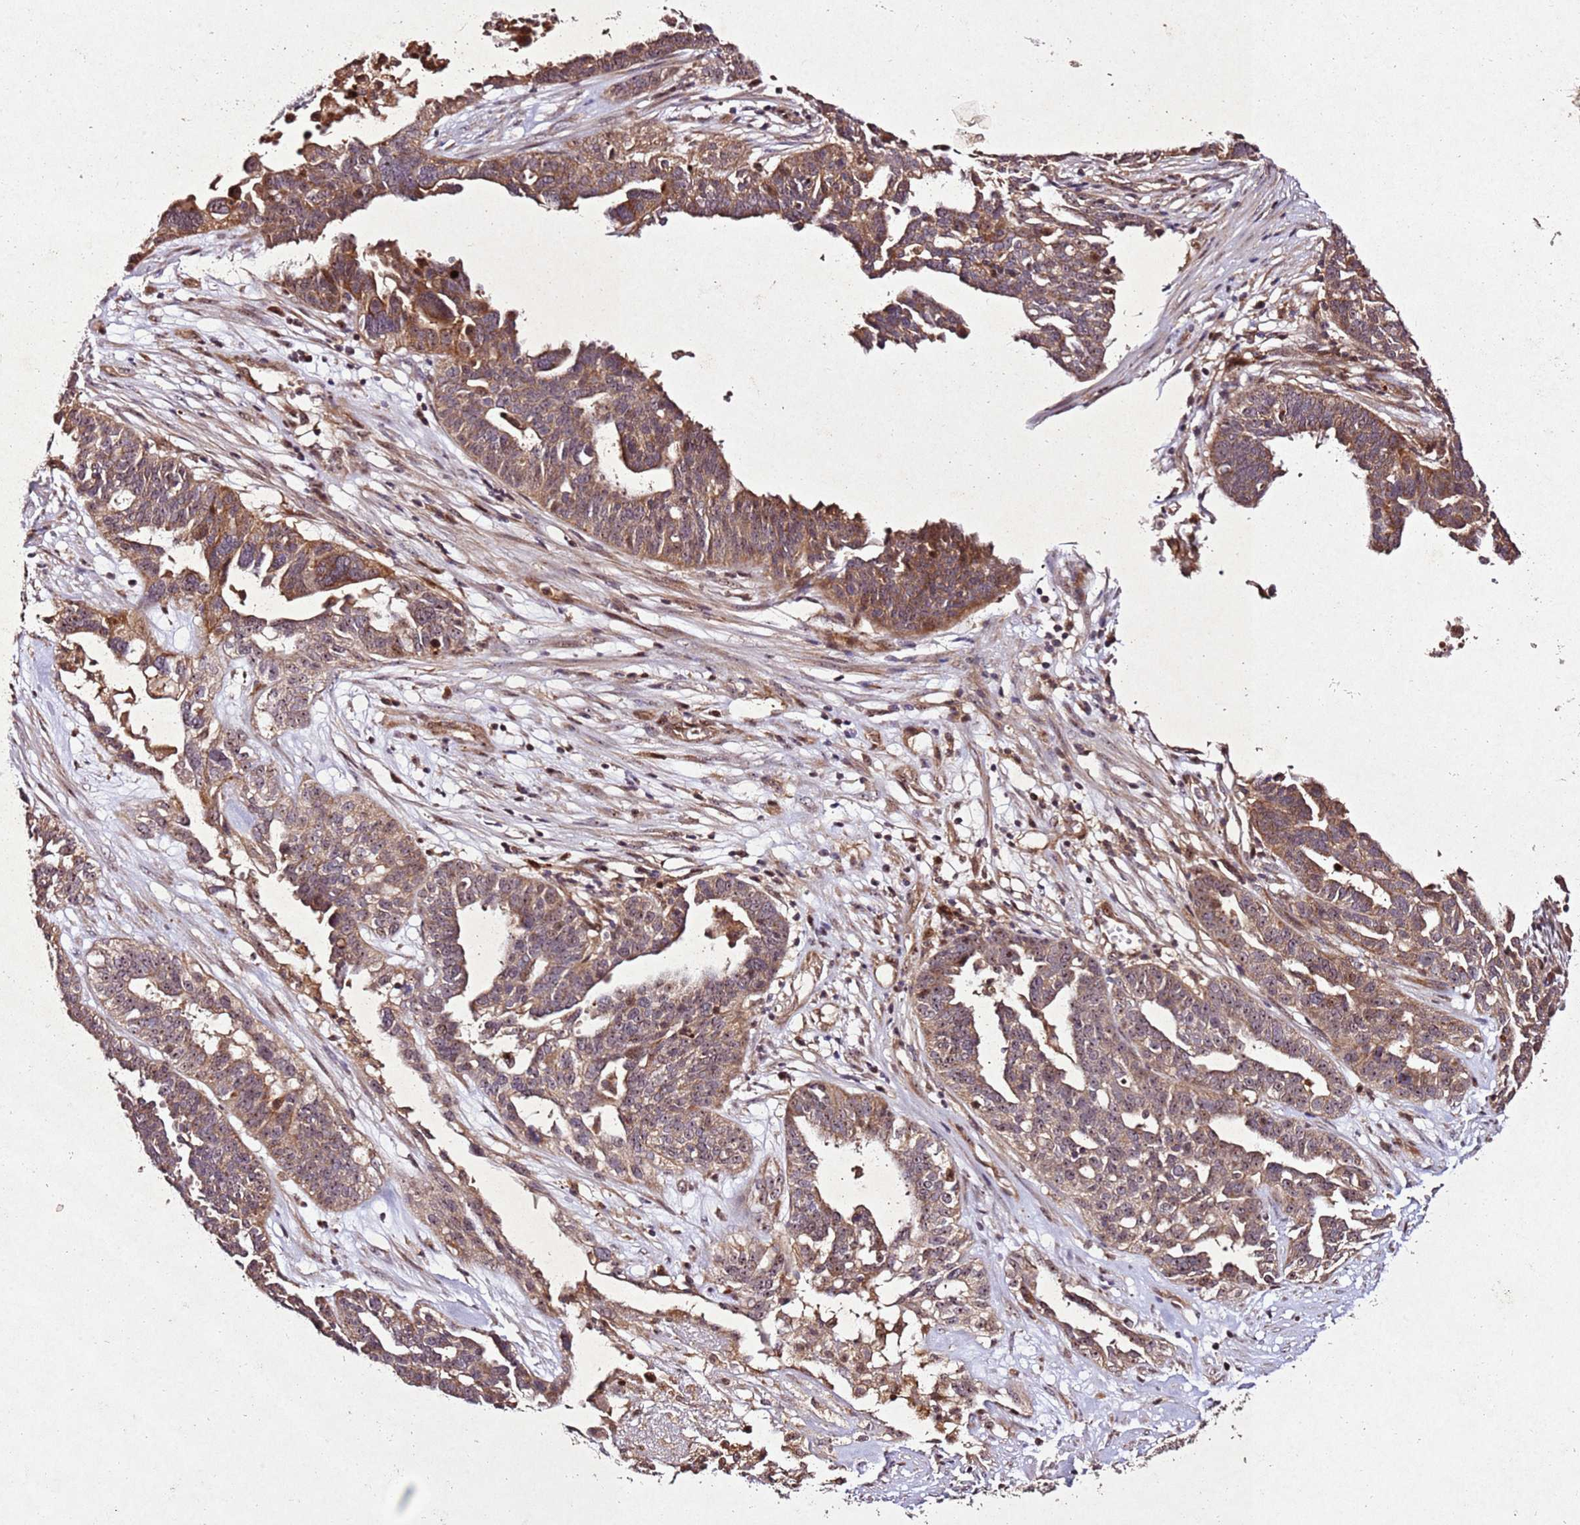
{"staining": {"intensity": "moderate", "quantity": ">75%", "location": "cytoplasmic/membranous,nuclear"}, "tissue": "ovarian cancer", "cell_type": "Tumor cells", "image_type": "cancer", "snomed": [{"axis": "morphology", "description": "Cystadenocarcinoma, serous, NOS"}, {"axis": "topography", "description": "Ovary"}], "caption": "Ovarian cancer (serous cystadenocarcinoma) stained for a protein shows moderate cytoplasmic/membranous and nuclear positivity in tumor cells.", "gene": "PTMA", "patient": {"sex": "female", "age": 59}}